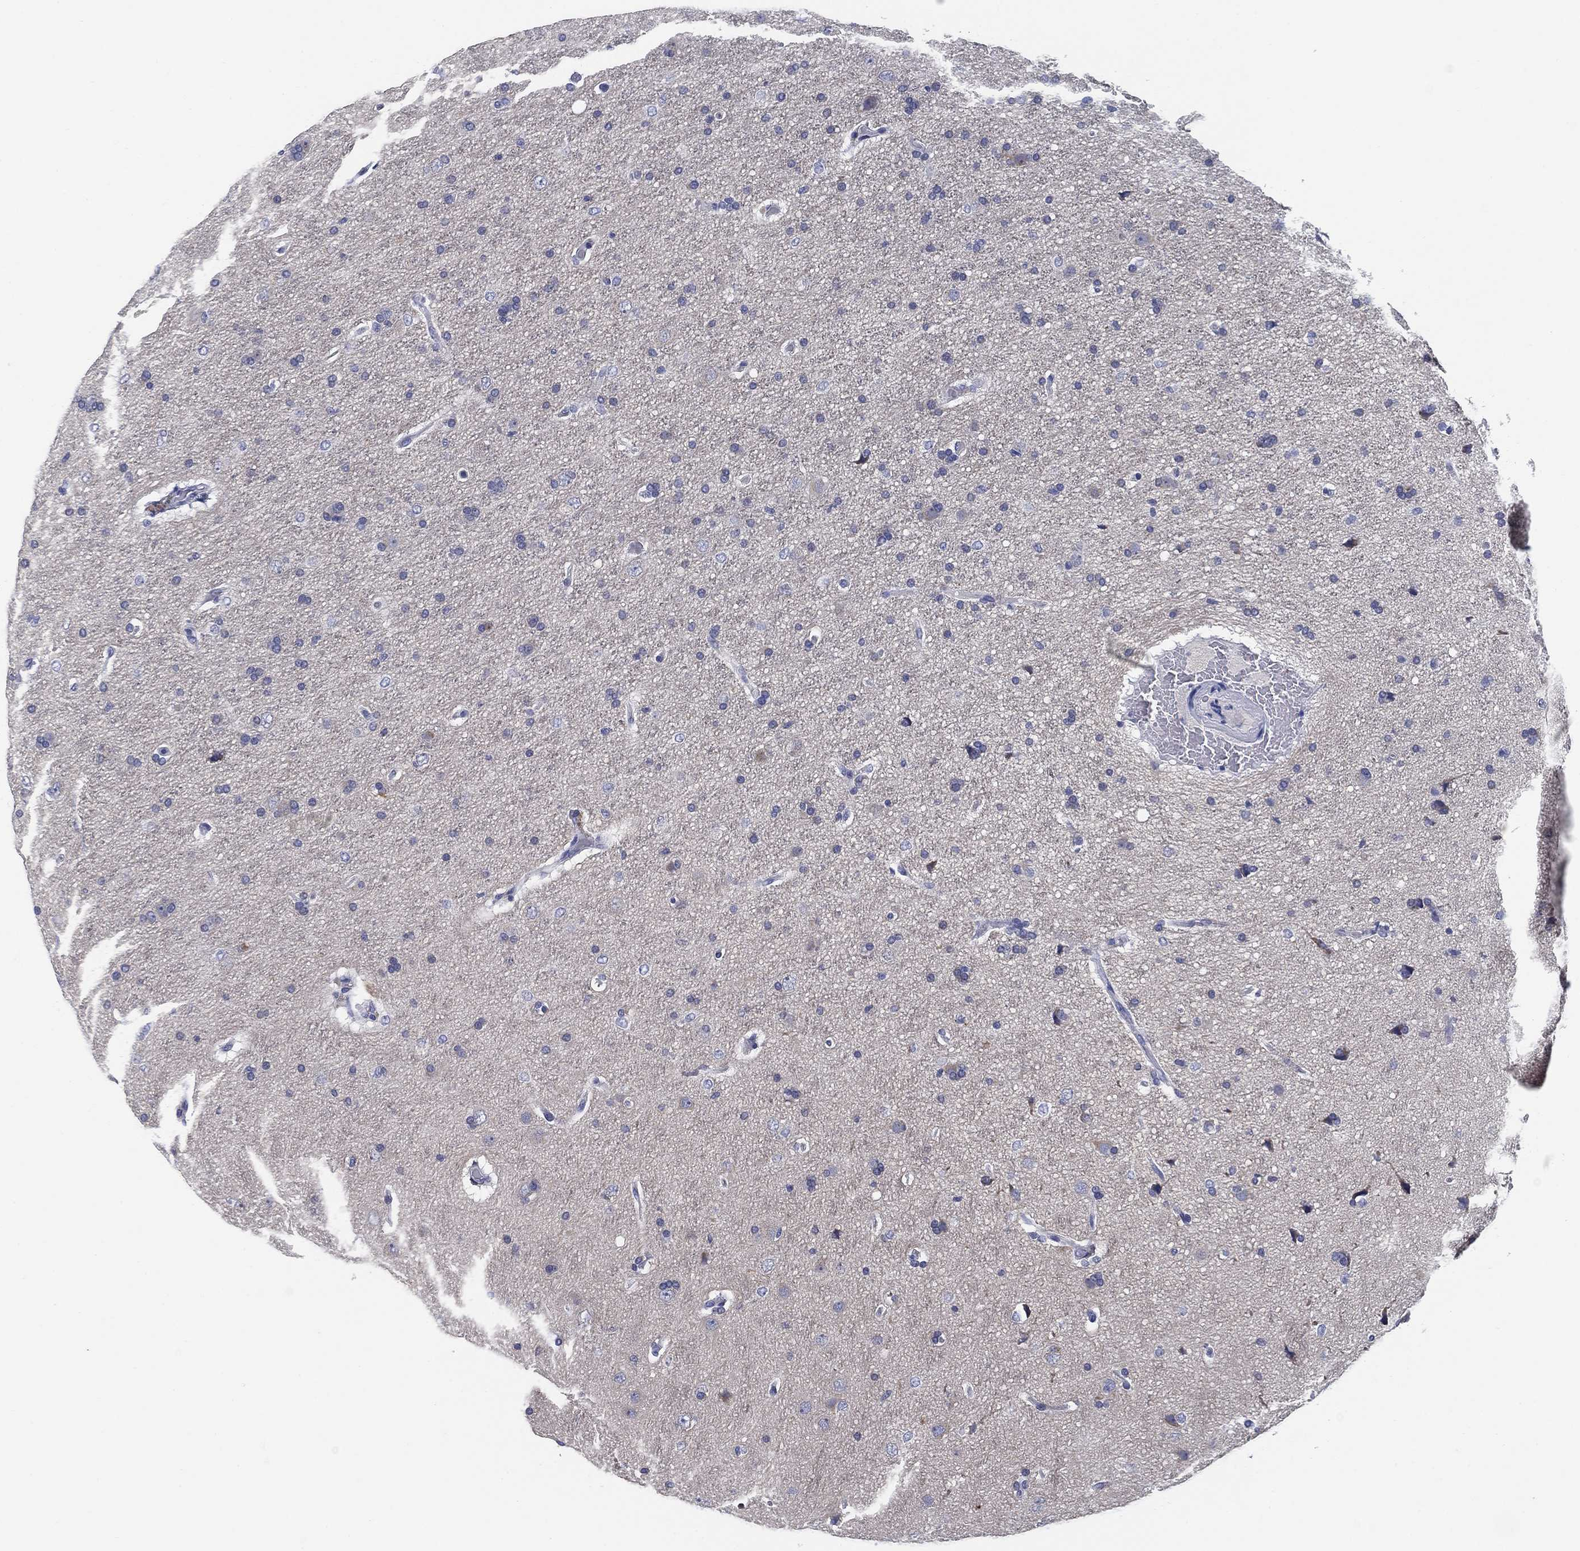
{"staining": {"intensity": "negative", "quantity": "none", "location": "none"}, "tissue": "glioma", "cell_type": "Tumor cells", "image_type": "cancer", "snomed": [{"axis": "morphology", "description": "Glioma, malignant, NOS"}, {"axis": "topography", "description": "Cerebral cortex"}], "caption": "A histopathology image of glioma (malignant) stained for a protein shows no brown staining in tumor cells.", "gene": "CLUL1", "patient": {"sex": "male", "age": 58}}